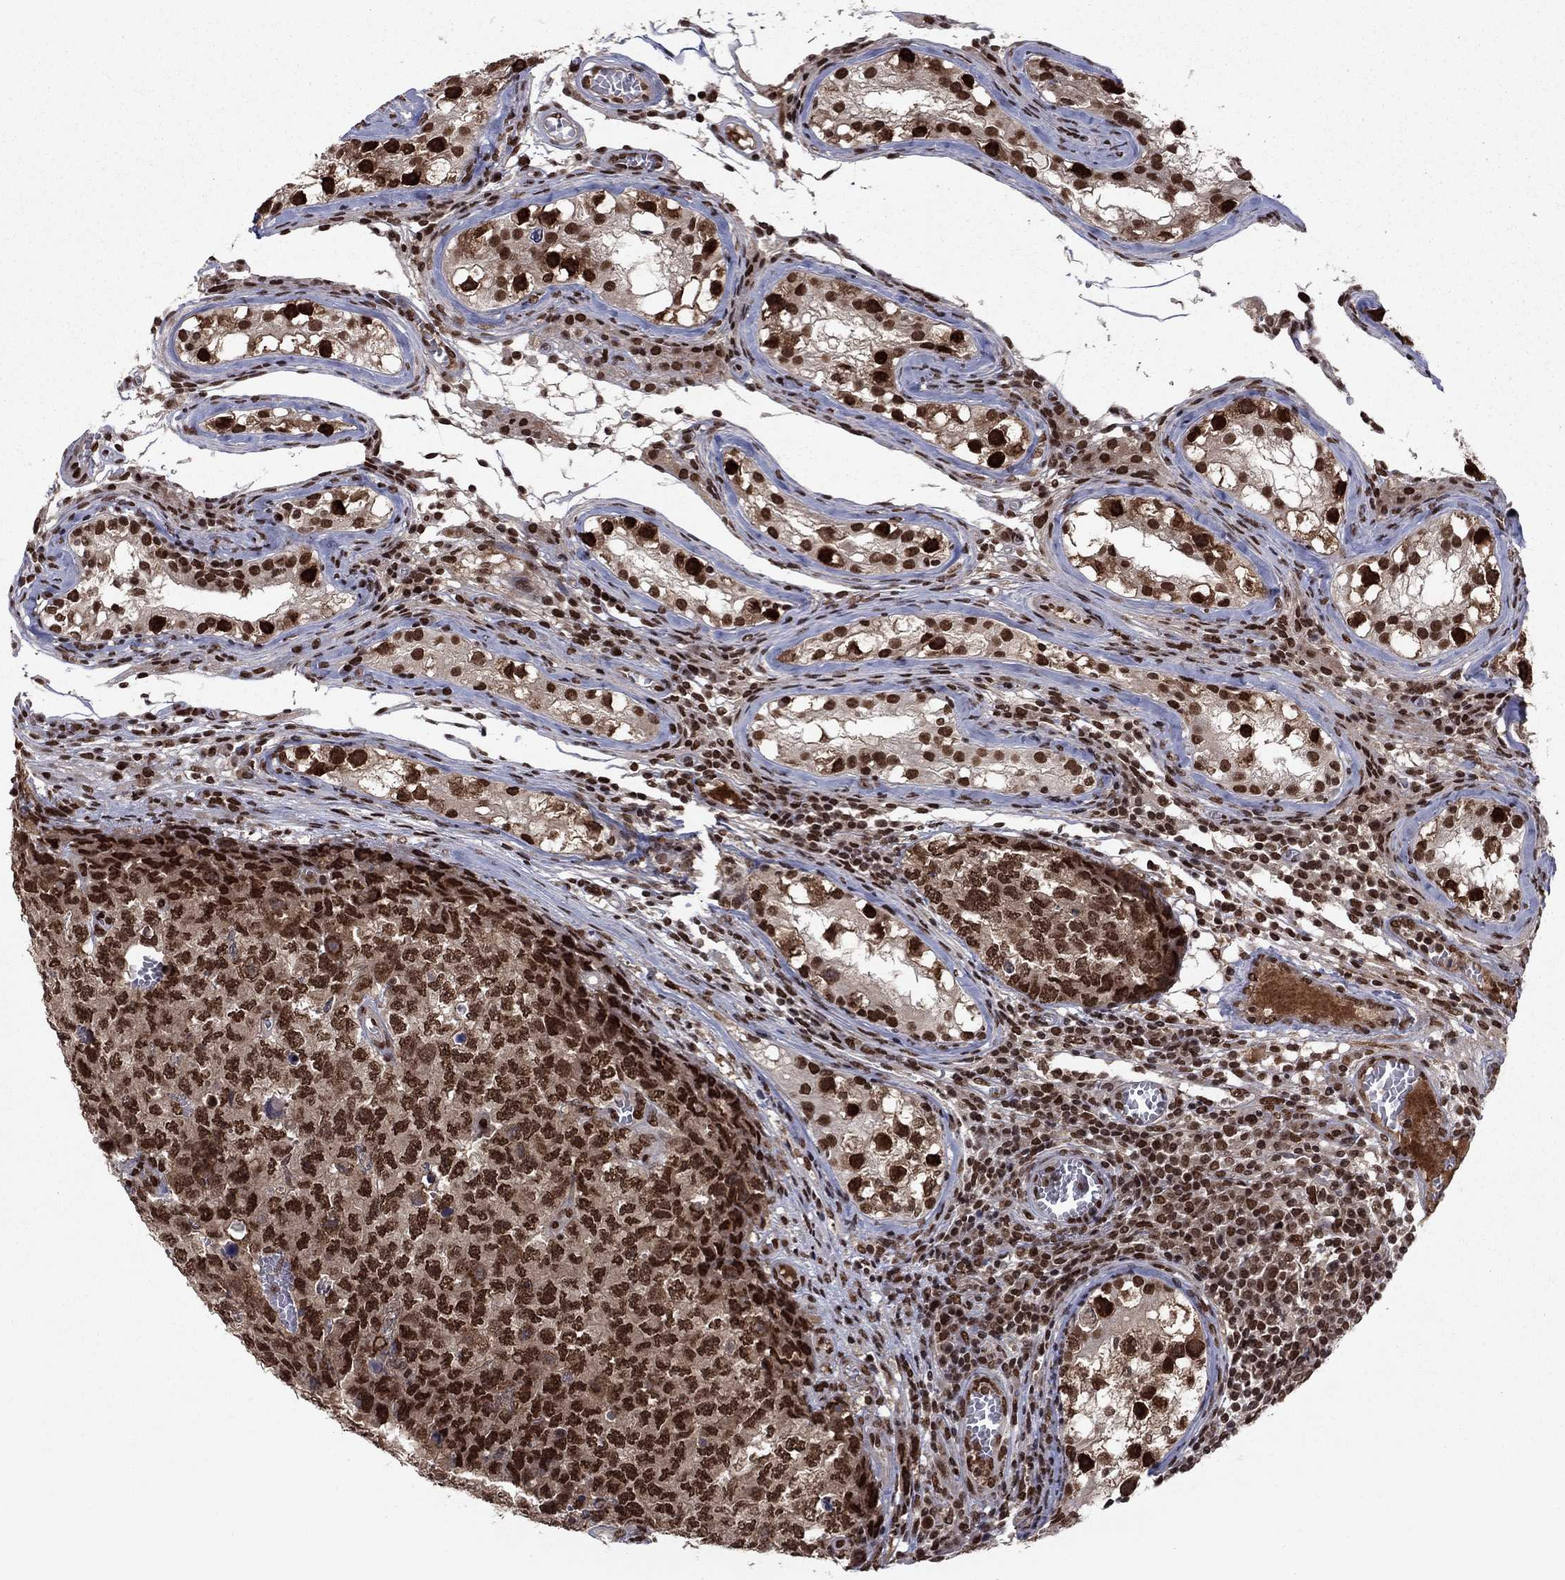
{"staining": {"intensity": "strong", "quantity": ">75%", "location": "nuclear"}, "tissue": "testis cancer", "cell_type": "Tumor cells", "image_type": "cancer", "snomed": [{"axis": "morphology", "description": "Carcinoma, Embryonal, NOS"}, {"axis": "topography", "description": "Testis"}], "caption": "Protein expression analysis of human testis cancer reveals strong nuclear staining in about >75% of tumor cells.", "gene": "USP54", "patient": {"sex": "male", "age": 23}}